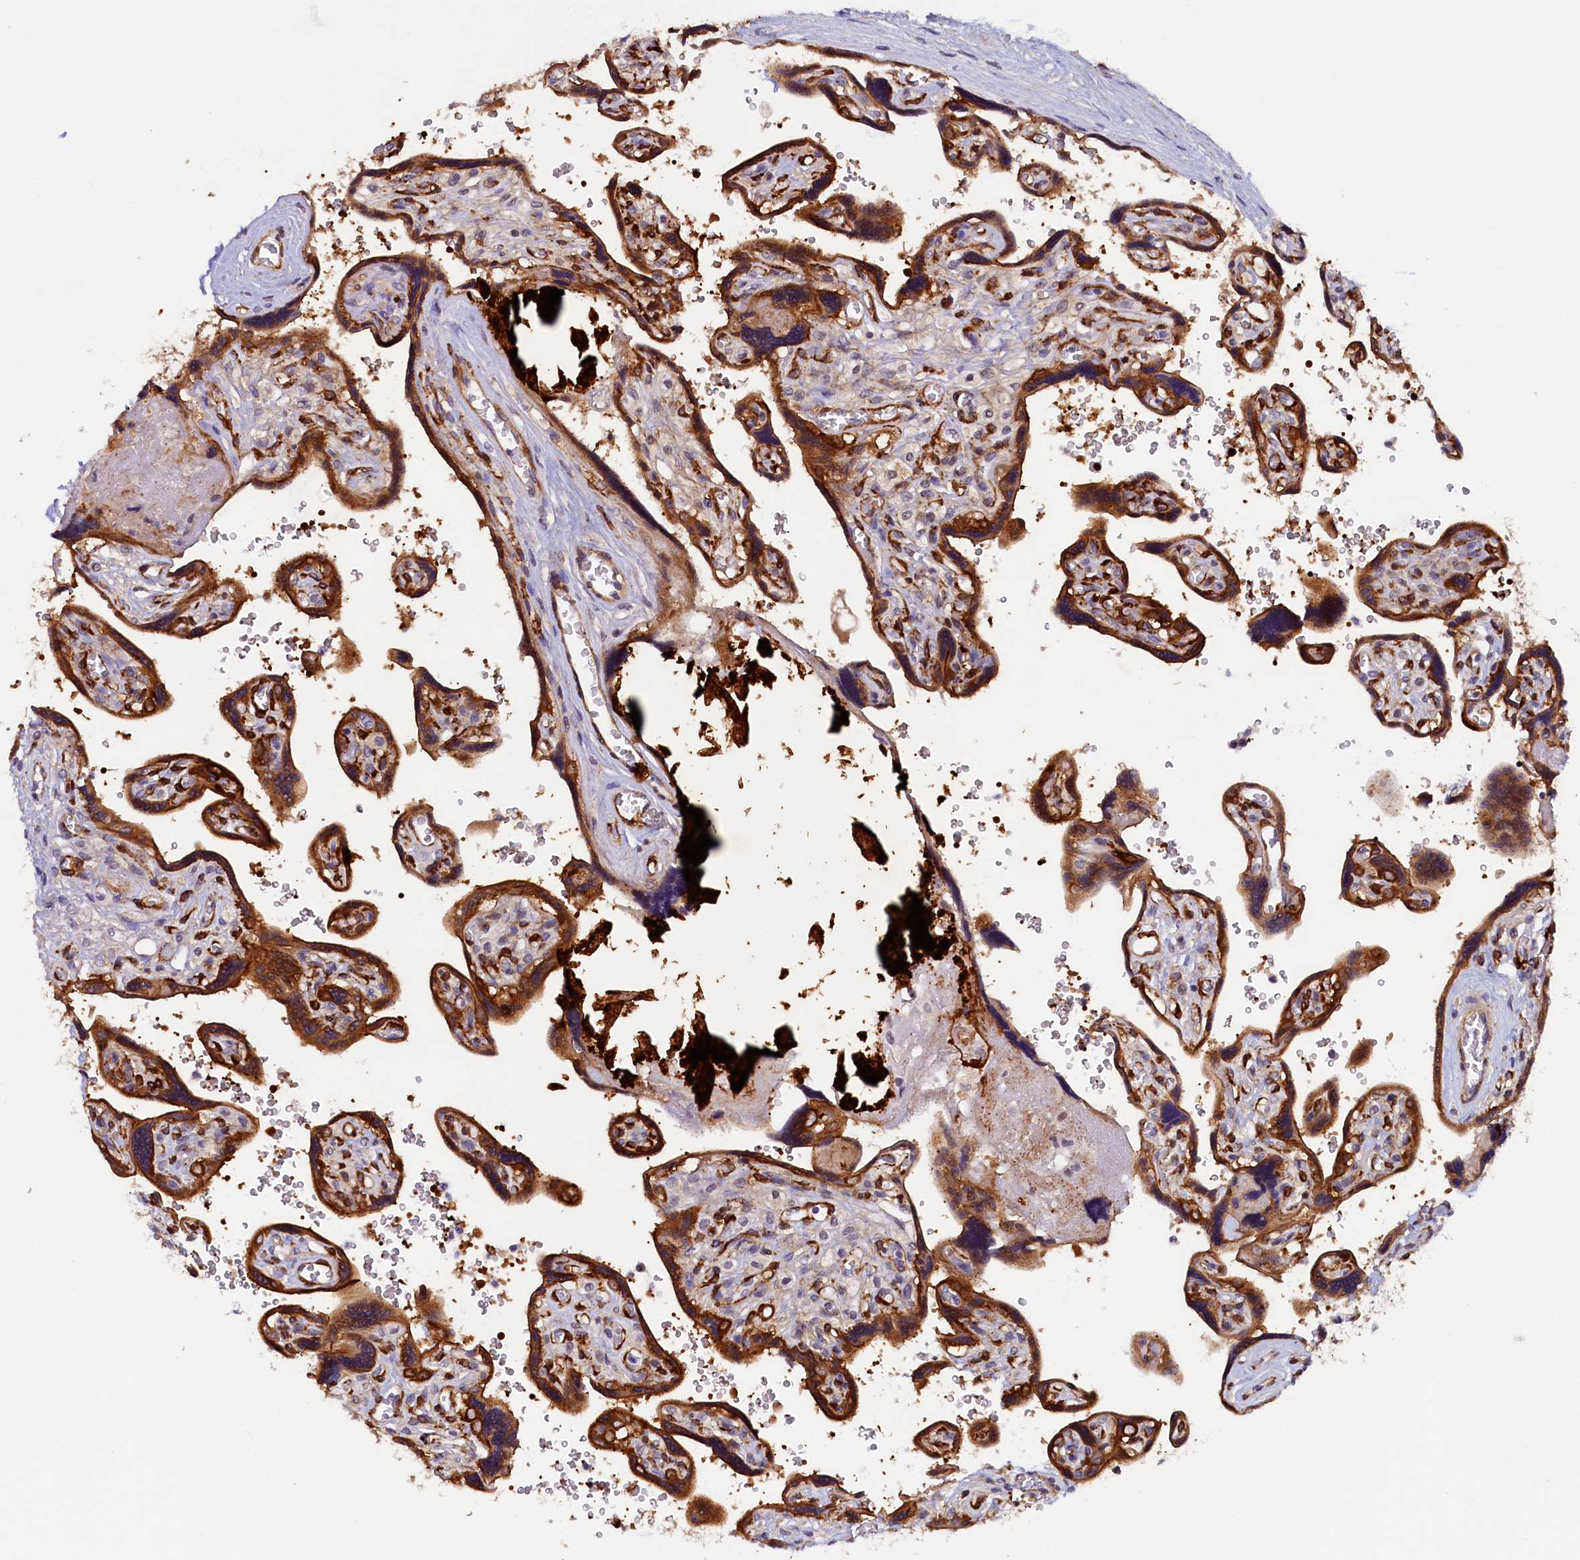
{"staining": {"intensity": "strong", "quantity": "25%-75%", "location": "cytoplasmic/membranous"}, "tissue": "placenta", "cell_type": "Trophoblastic cells", "image_type": "normal", "snomed": [{"axis": "morphology", "description": "Normal tissue, NOS"}, {"axis": "topography", "description": "Placenta"}], "caption": "Protein expression analysis of unremarkable placenta exhibits strong cytoplasmic/membranous expression in approximately 25%-75% of trophoblastic cells.", "gene": "PACSIN3", "patient": {"sex": "female", "age": 39}}